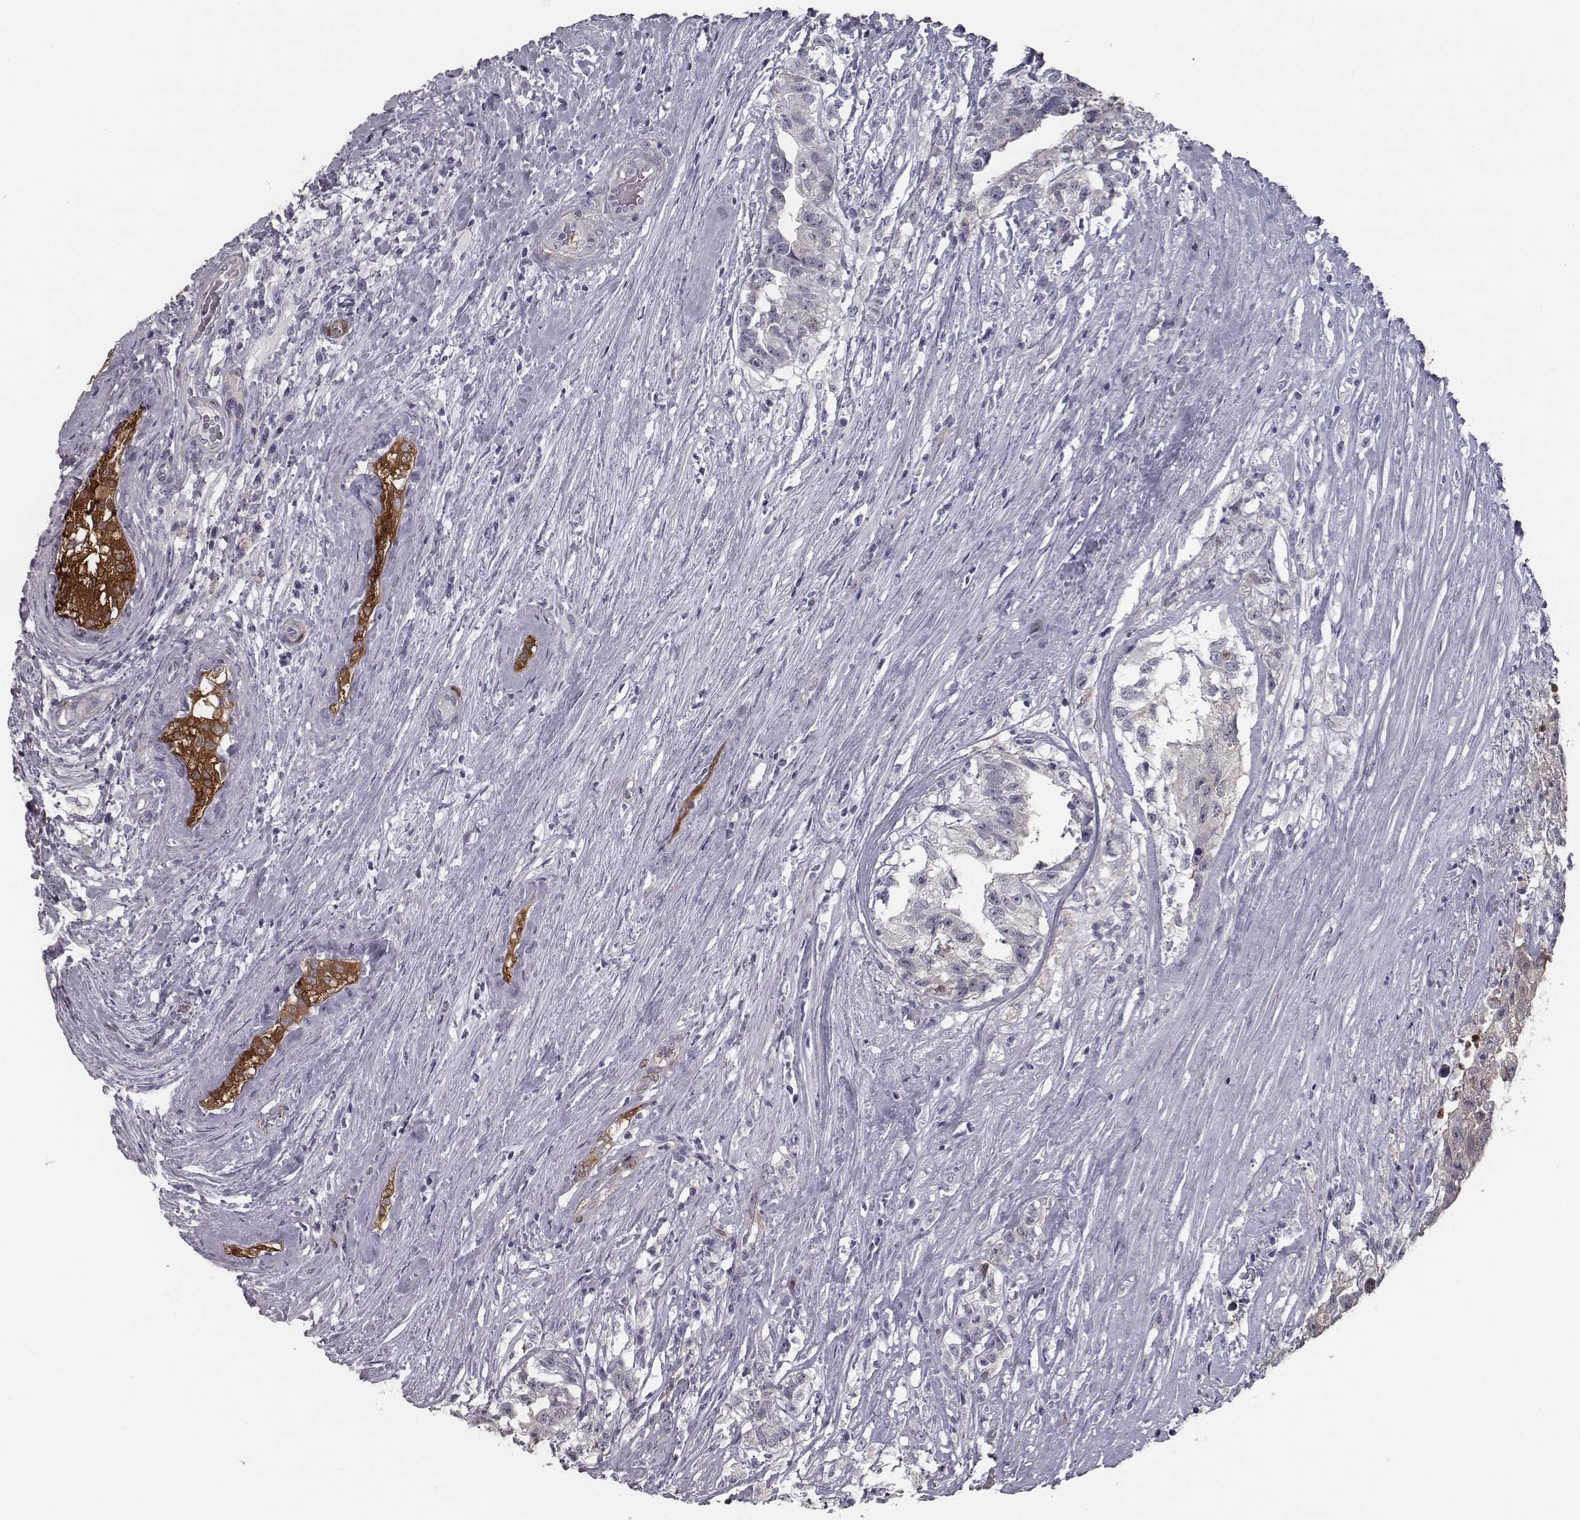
{"staining": {"intensity": "moderate", "quantity": "<25%", "location": "cytoplasmic/membranous"}, "tissue": "testis cancer", "cell_type": "Tumor cells", "image_type": "cancer", "snomed": [{"axis": "morphology", "description": "Seminoma, NOS"}, {"axis": "morphology", "description": "Carcinoma, Embryonal, NOS"}, {"axis": "topography", "description": "Testis"}], "caption": "Testis cancer stained for a protein (brown) demonstrates moderate cytoplasmic/membranous positive positivity in approximately <25% of tumor cells.", "gene": "ISYNA1", "patient": {"sex": "male", "age": 41}}